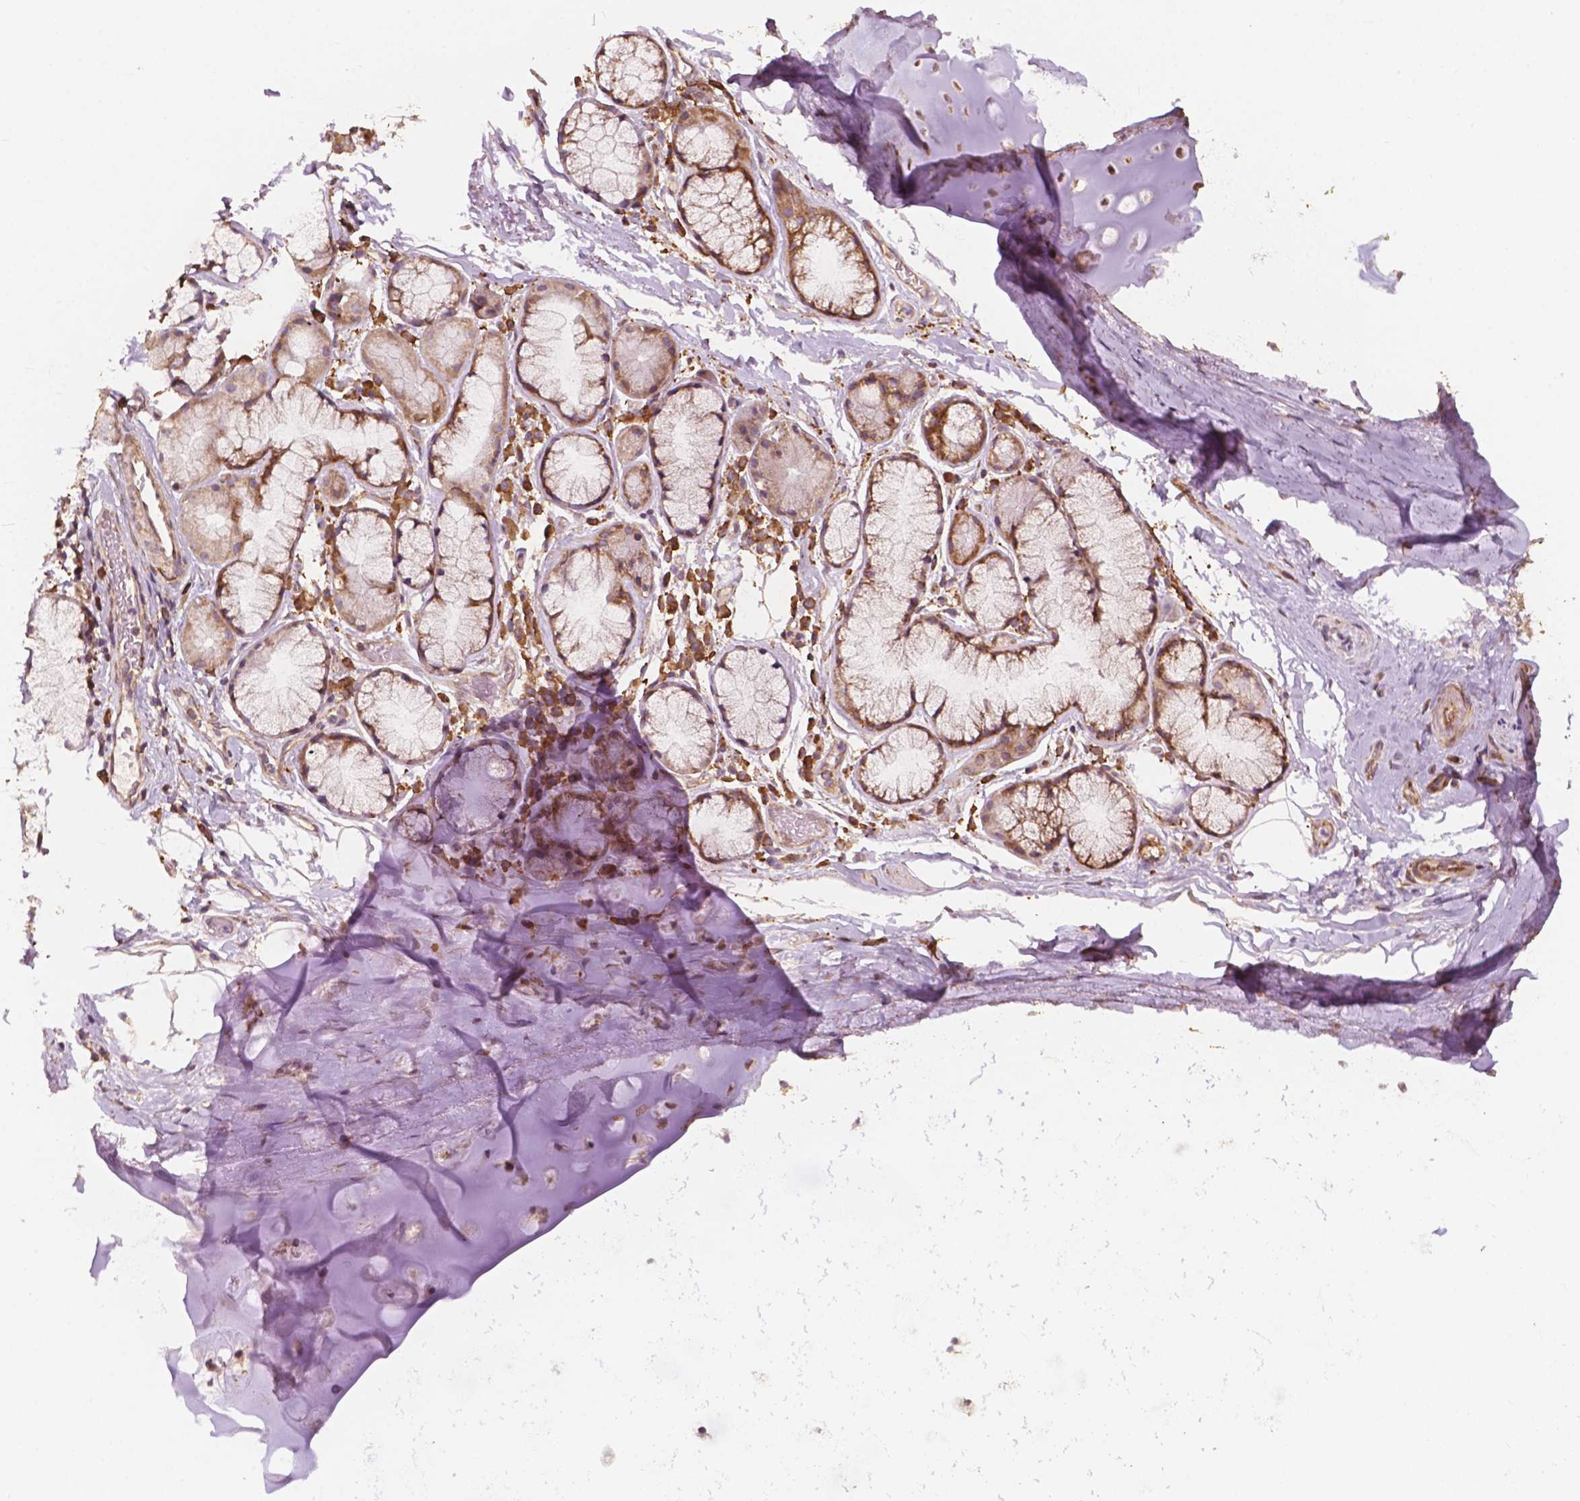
{"staining": {"intensity": "moderate", "quantity": ">75%", "location": "cytoplasmic/membranous"}, "tissue": "soft tissue", "cell_type": "Chondrocytes", "image_type": "normal", "snomed": [{"axis": "morphology", "description": "Normal tissue, NOS"}, {"axis": "topography", "description": "Bronchus"}, {"axis": "topography", "description": "Lung"}], "caption": "The histopathology image shows staining of benign soft tissue, revealing moderate cytoplasmic/membranous protein expression (brown color) within chondrocytes.", "gene": "G3BP1", "patient": {"sex": "female", "age": 57}}